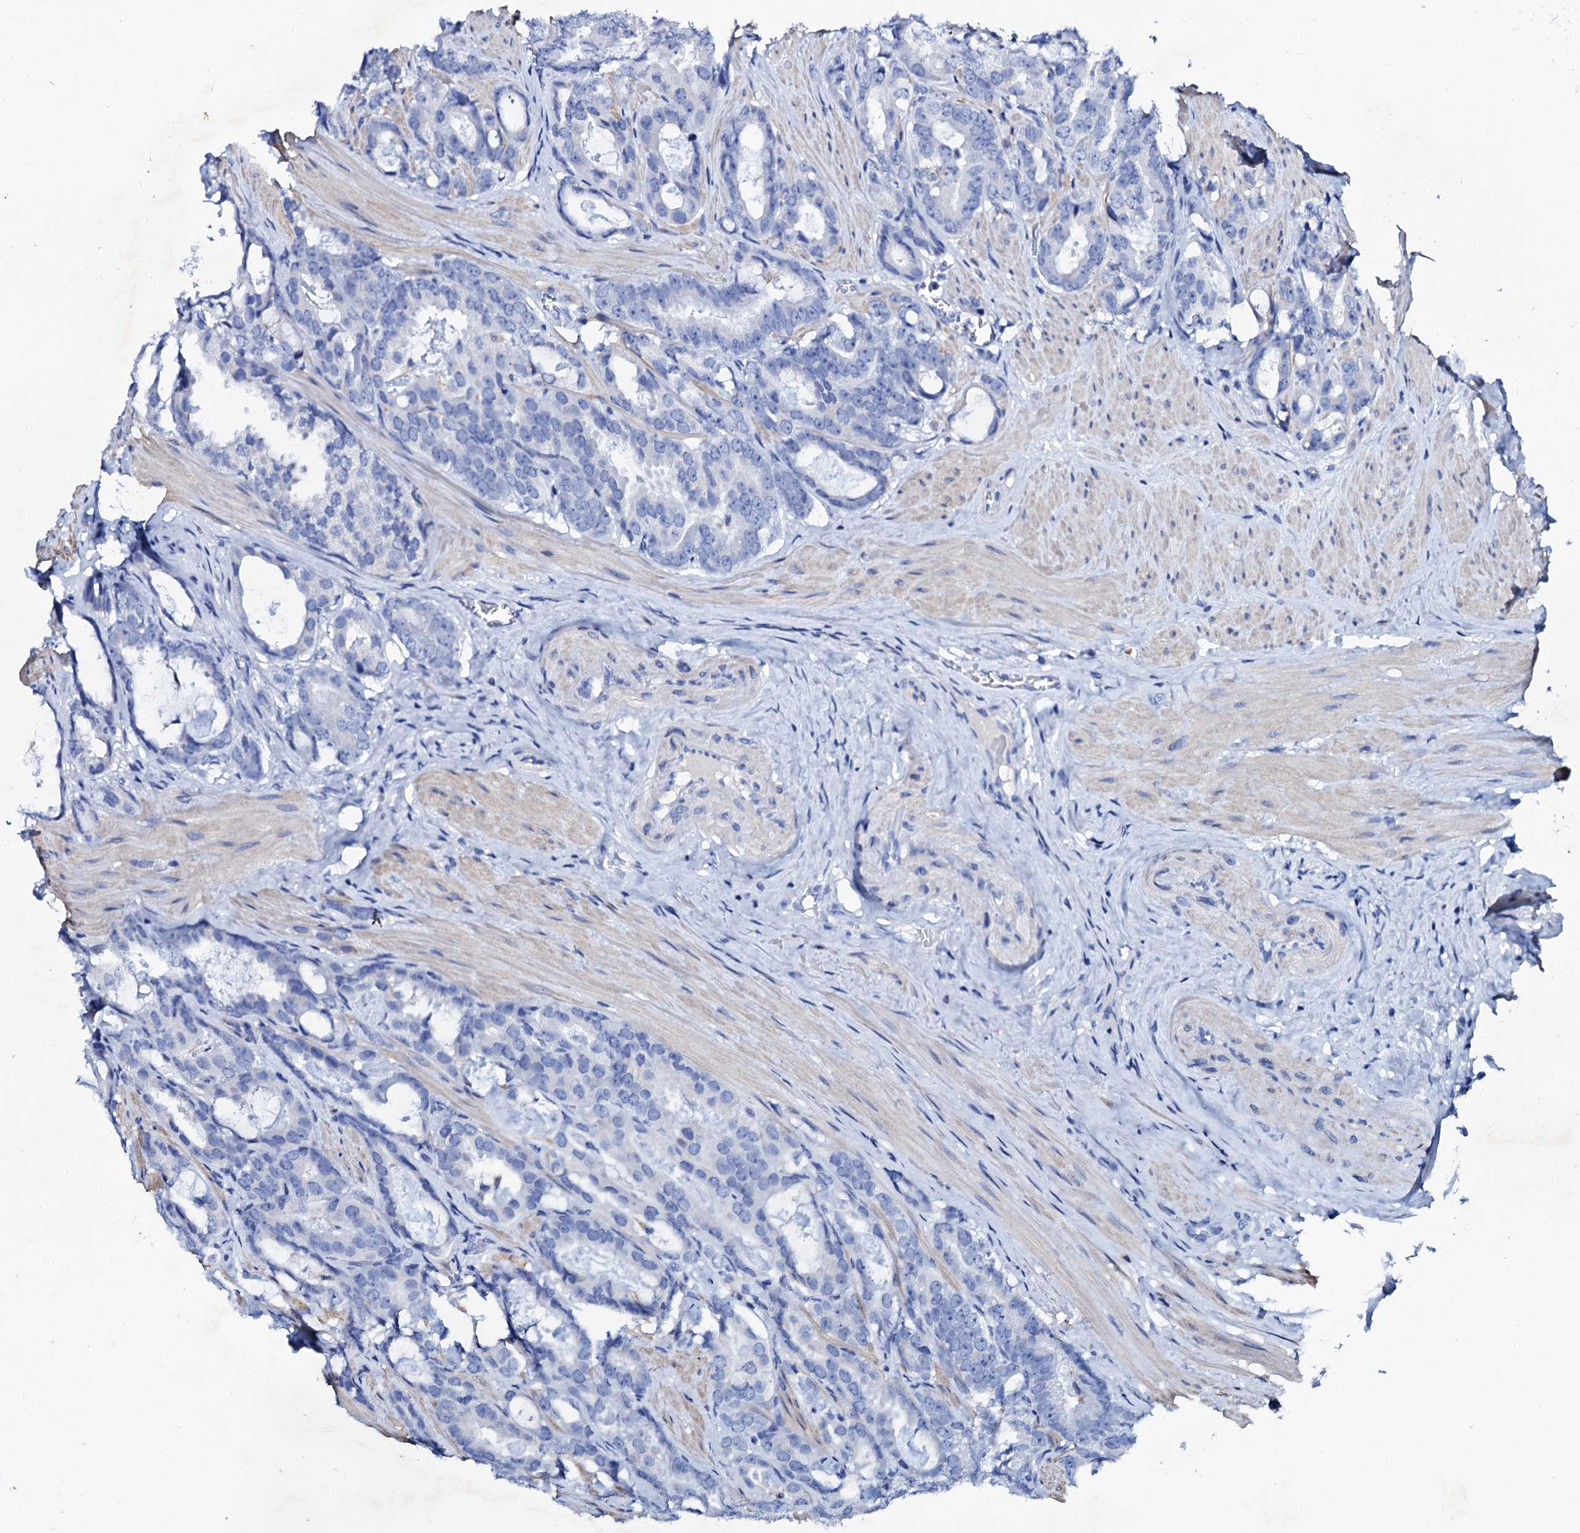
{"staining": {"intensity": "negative", "quantity": "none", "location": "none"}, "tissue": "prostate cancer", "cell_type": "Tumor cells", "image_type": "cancer", "snomed": [{"axis": "morphology", "description": "Adenocarcinoma, Low grade"}, {"axis": "topography", "description": "Prostate"}], "caption": "Immunohistochemical staining of prostate cancer (adenocarcinoma (low-grade)) demonstrates no significant expression in tumor cells. Nuclei are stained in blue.", "gene": "GLB1L3", "patient": {"sex": "male", "age": 71}}